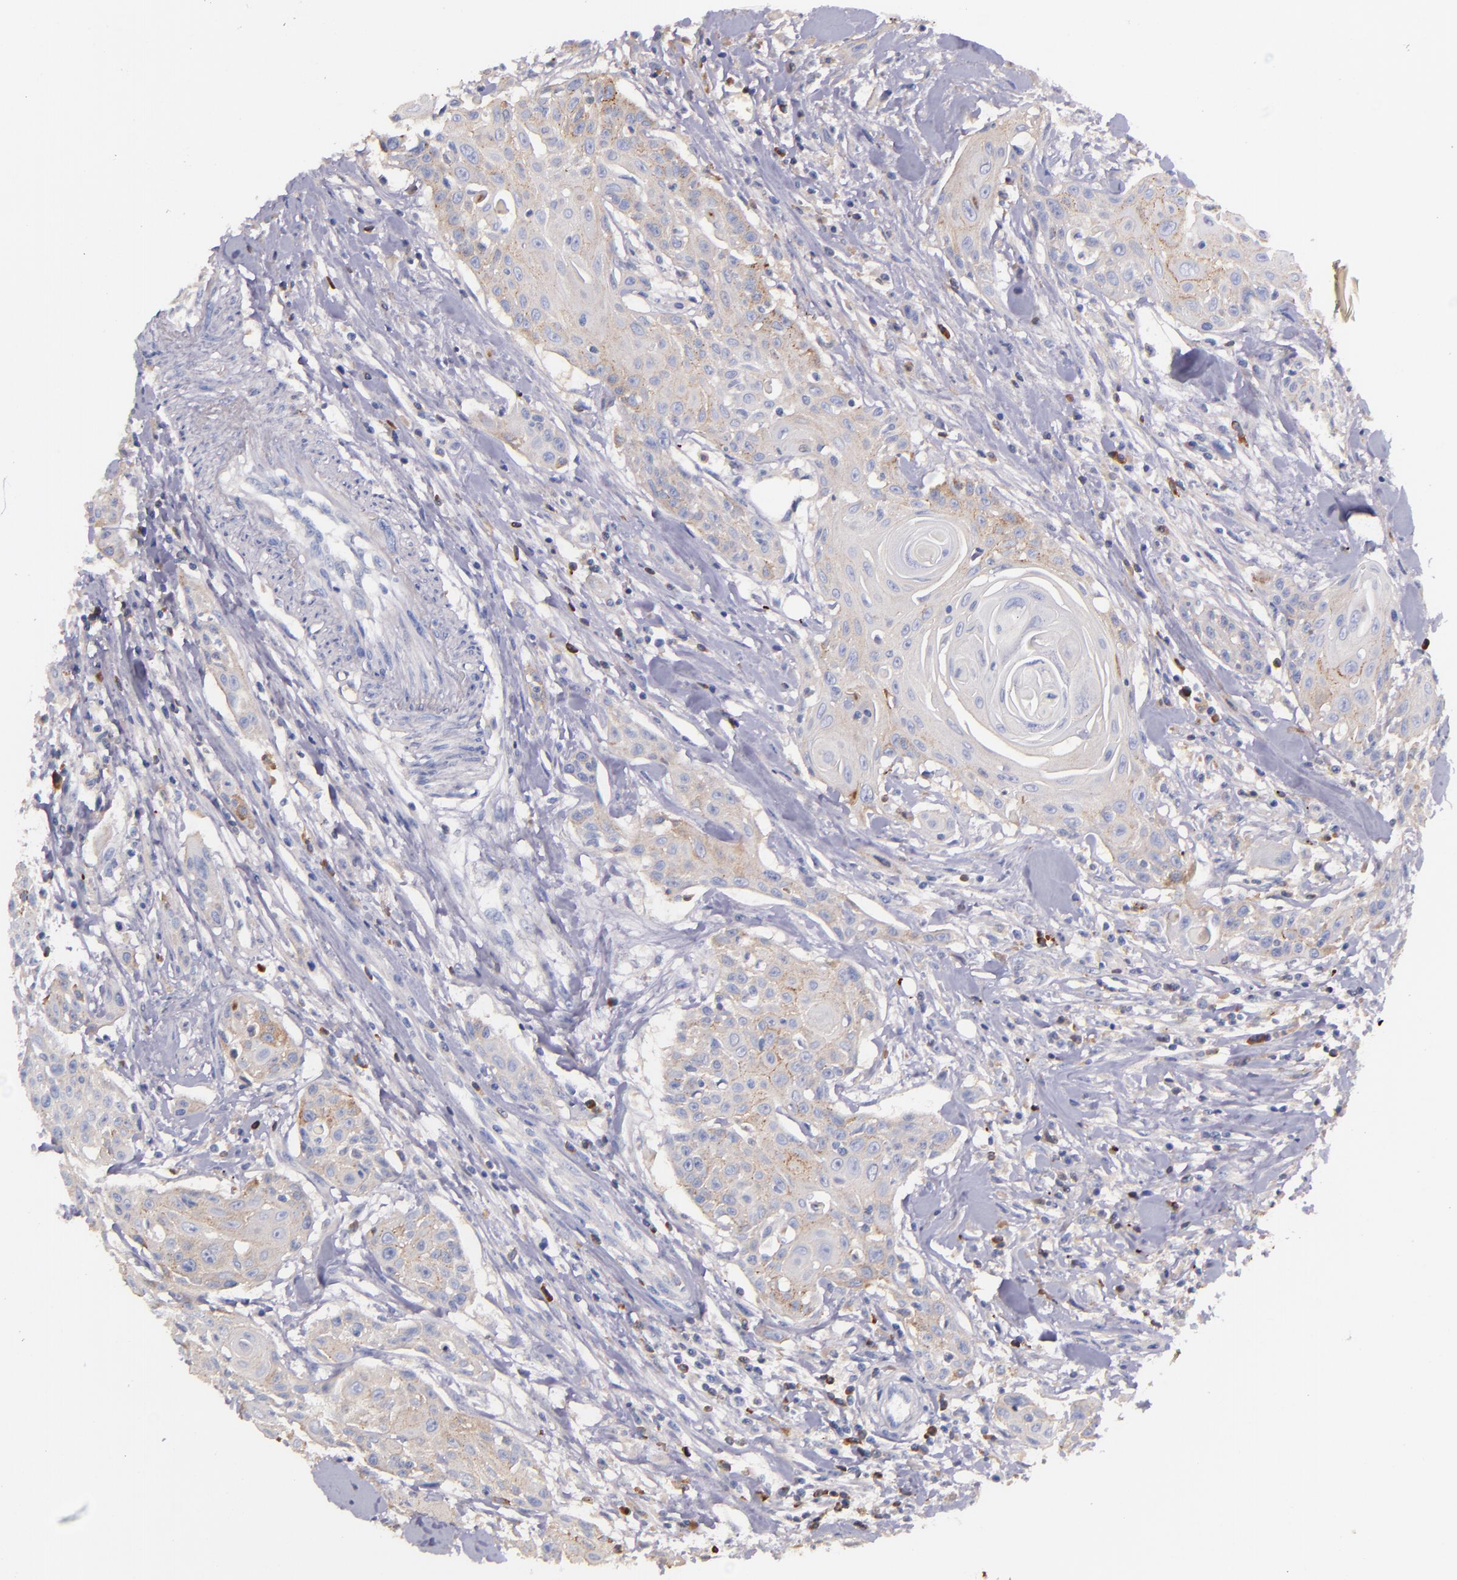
{"staining": {"intensity": "weak", "quantity": ">75%", "location": "cytoplasmic/membranous"}, "tissue": "head and neck cancer", "cell_type": "Tumor cells", "image_type": "cancer", "snomed": [{"axis": "morphology", "description": "Squamous cell carcinoma, NOS"}, {"axis": "morphology", "description": "Squamous cell carcinoma, metastatic, NOS"}, {"axis": "topography", "description": "Lymph node"}, {"axis": "topography", "description": "Salivary gland"}, {"axis": "topography", "description": "Head-Neck"}], "caption": "Head and neck cancer (squamous cell carcinoma) stained with a brown dye displays weak cytoplasmic/membranous positive staining in about >75% of tumor cells.", "gene": "KNG1", "patient": {"sex": "female", "age": 74}}